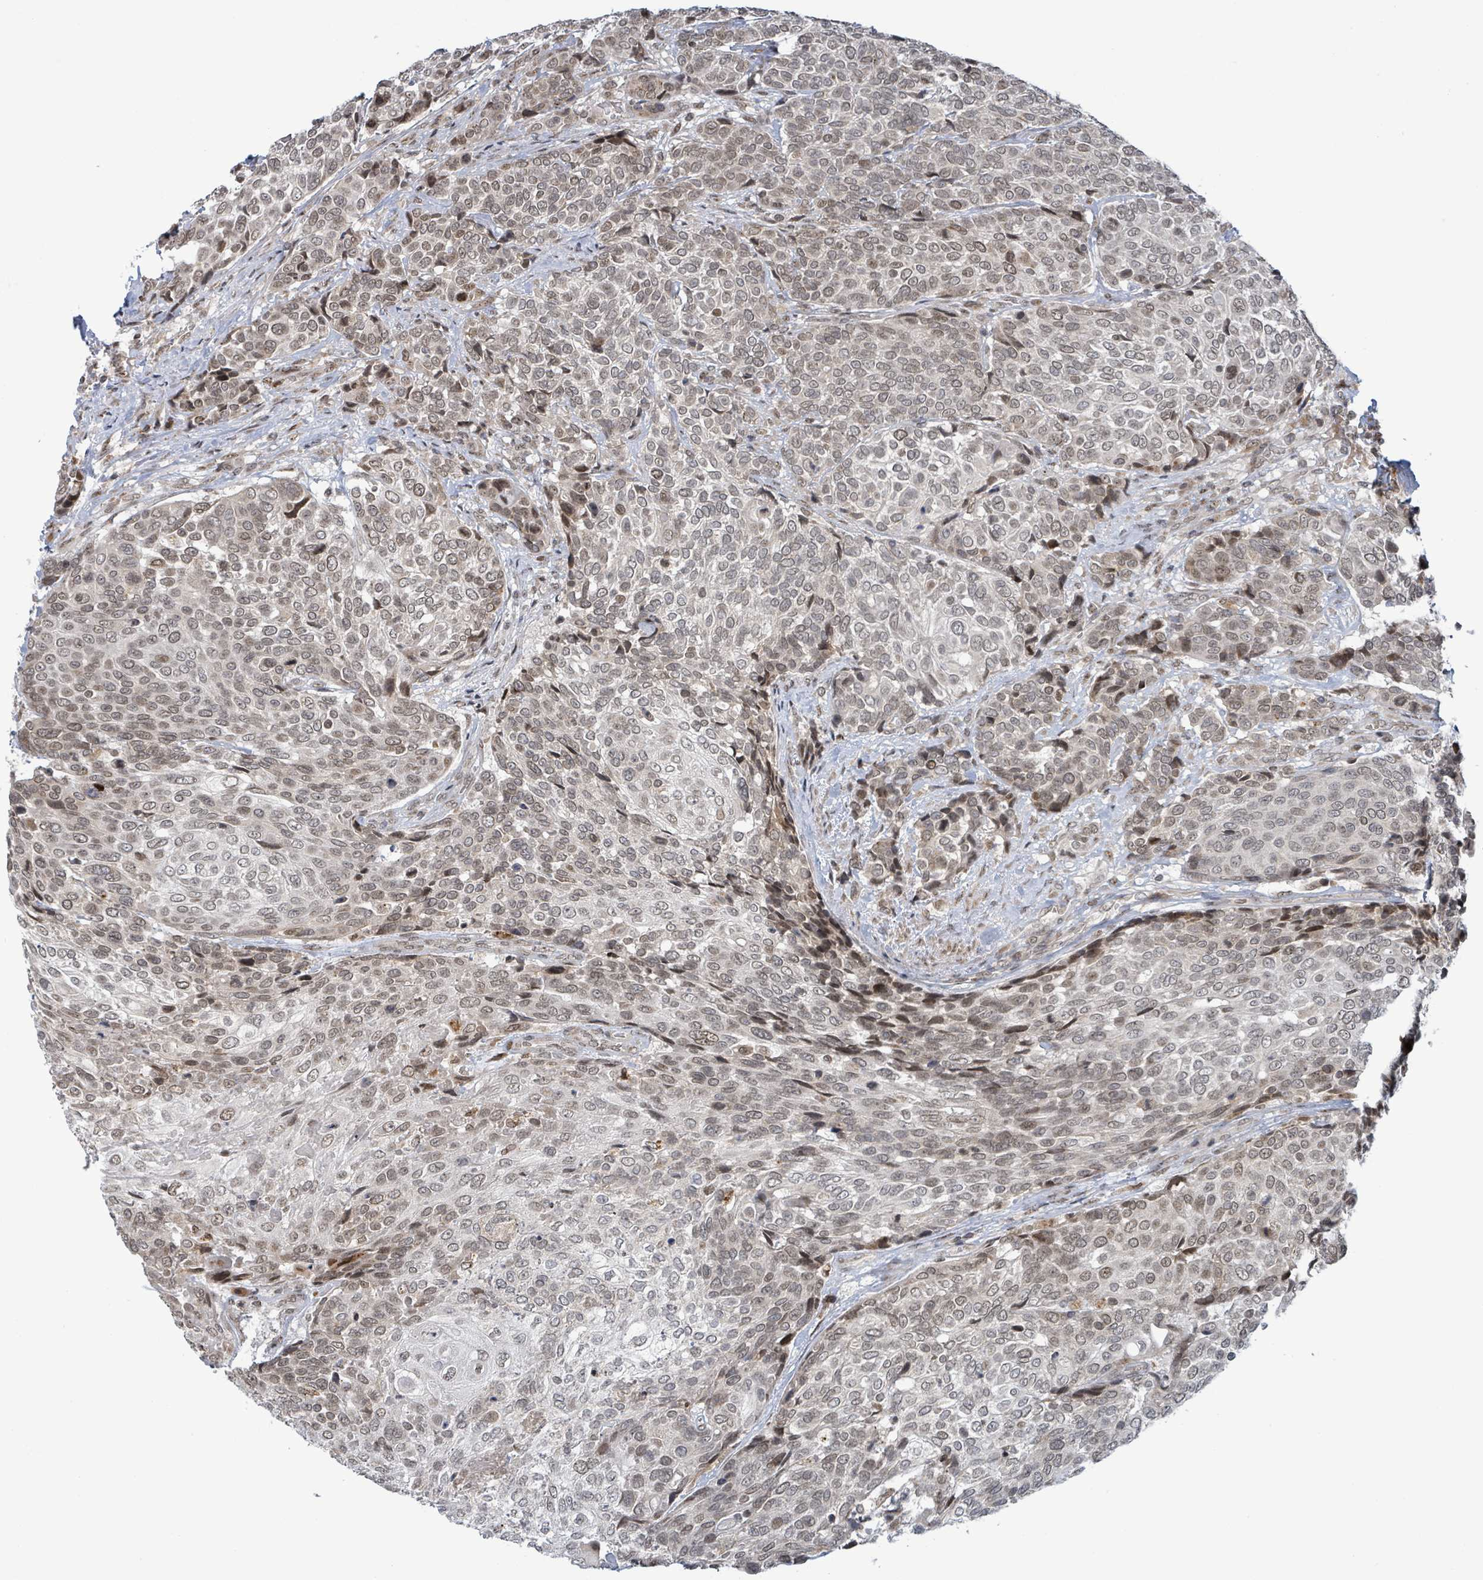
{"staining": {"intensity": "moderate", "quantity": "25%-75%", "location": "nuclear"}, "tissue": "urothelial cancer", "cell_type": "Tumor cells", "image_type": "cancer", "snomed": [{"axis": "morphology", "description": "Urothelial carcinoma, High grade"}, {"axis": "topography", "description": "Urinary bladder"}], "caption": "Human urothelial cancer stained for a protein (brown) demonstrates moderate nuclear positive positivity in approximately 25%-75% of tumor cells.", "gene": "SBF2", "patient": {"sex": "female", "age": 70}}